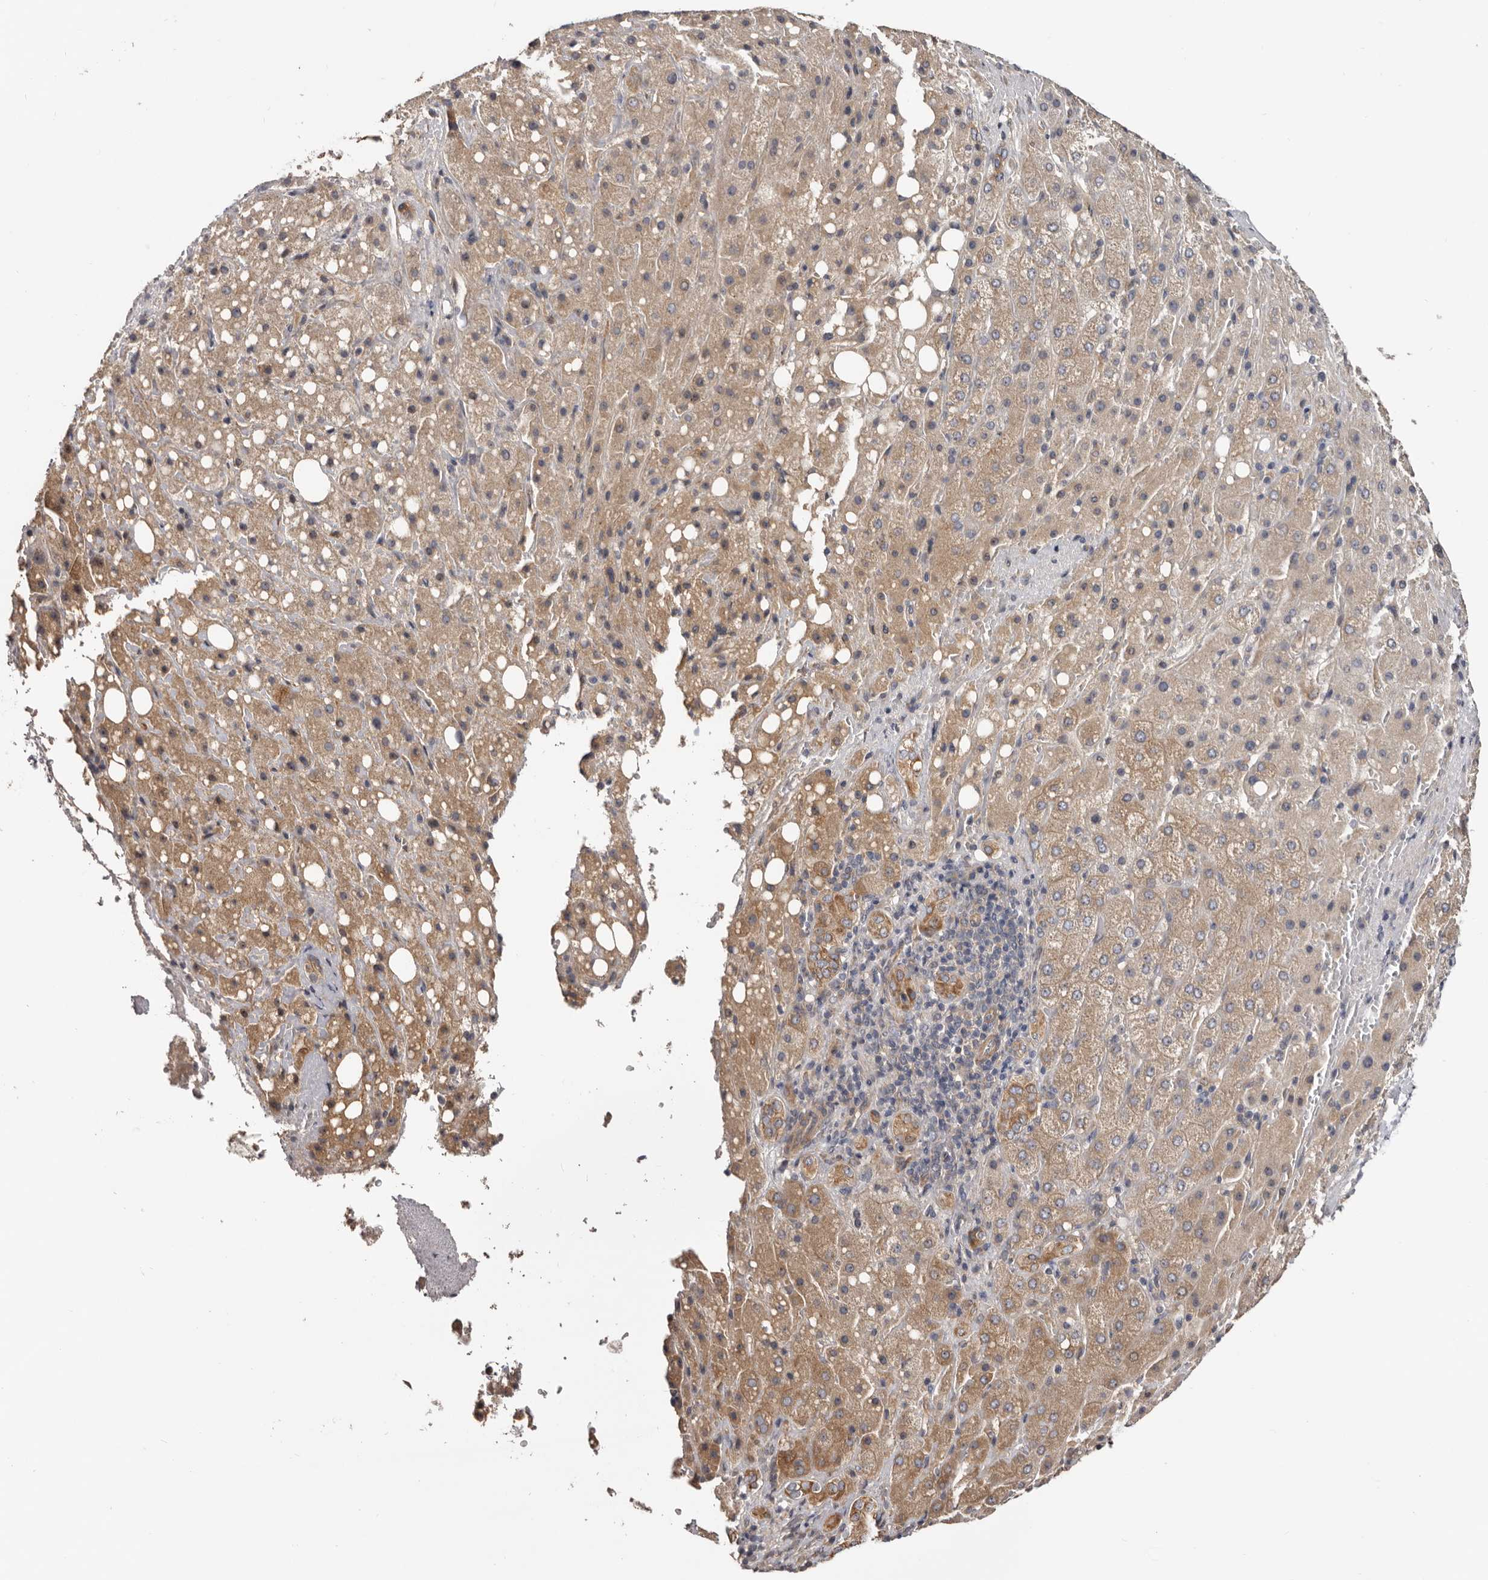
{"staining": {"intensity": "moderate", "quantity": "25%-75%", "location": "cytoplasmic/membranous"}, "tissue": "liver cancer", "cell_type": "Tumor cells", "image_type": "cancer", "snomed": [{"axis": "morphology", "description": "Carcinoma, Hepatocellular, NOS"}, {"axis": "topography", "description": "Liver"}], "caption": "This is a micrograph of IHC staining of liver cancer (hepatocellular carcinoma), which shows moderate staining in the cytoplasmic/membranous of tumor cells.", "gene": "HINT3", "patient": {"sex": "male", "age": 80}}